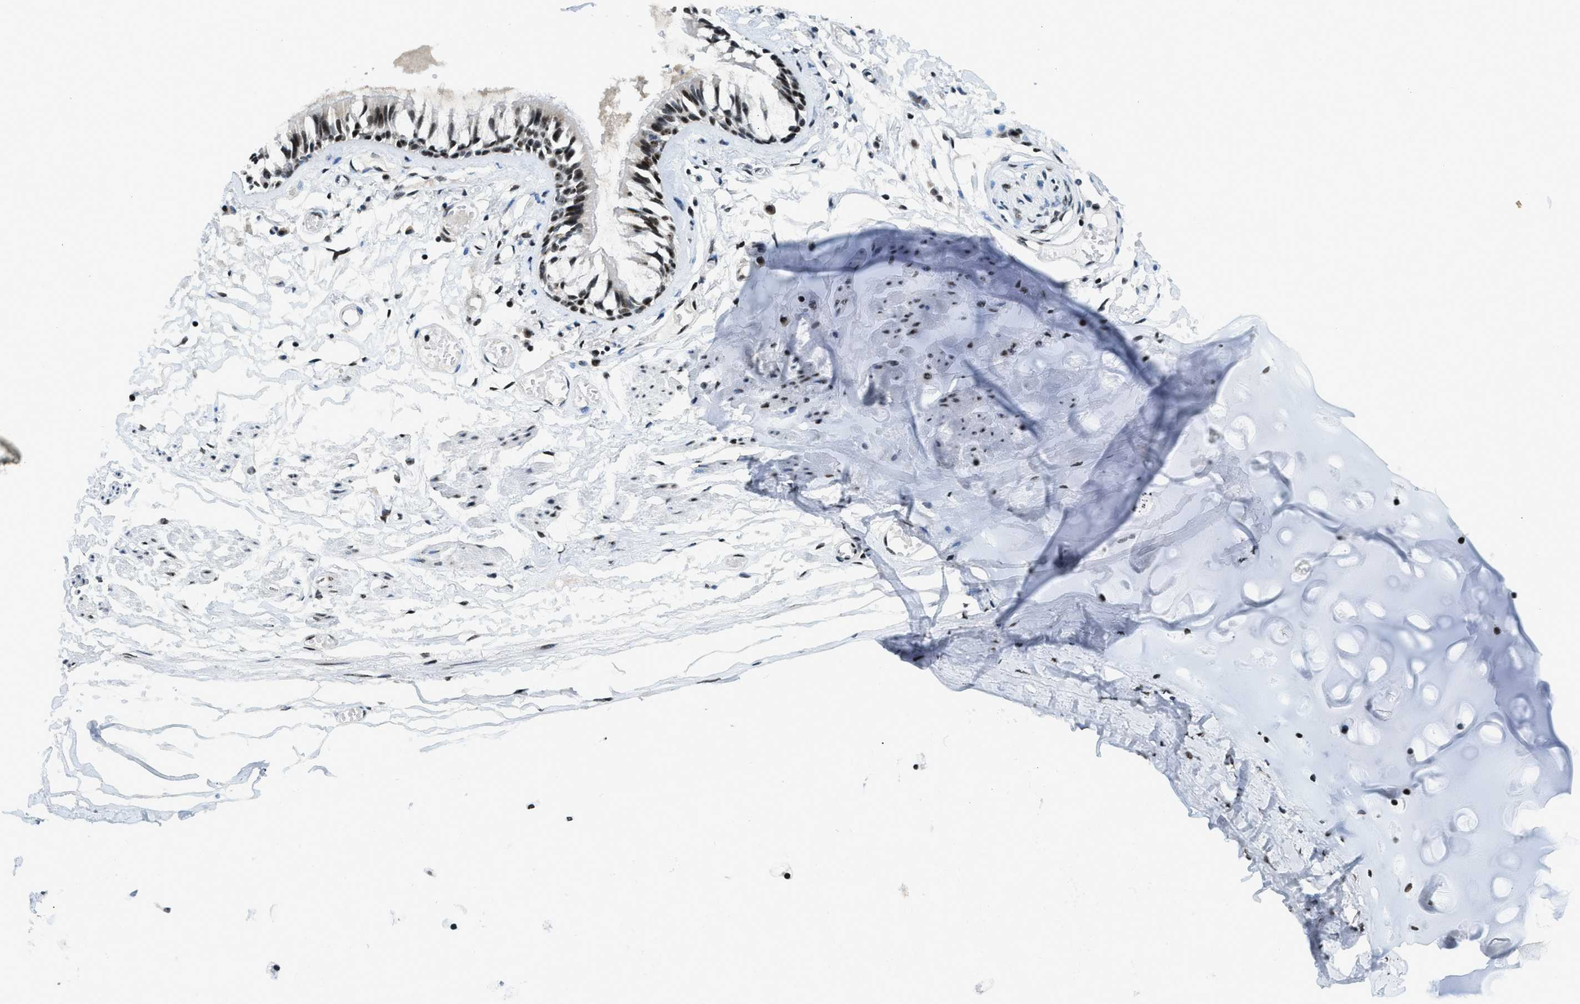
{"staining": {"intensity": "strong", "quantity": ">75%", "location": "nuclear"}, "tissue": "bronchus", "cell_type": "Respiratory epithelial cells", "image_type": "normal", "snomed": [{"axis": "morphology", "description": "Normal tissue, NOS"}, {"axis": "morphology", "description": "Inflammation, NOS"}, {"axis": "topography", "description": "Cartilage tissue"}, {"axis": "topography", "description": "Lung"}], "caption": "A high-resolution photomicrograph shows immunohistochemistry staining of normal bronchus, which demonstrates strong nuclear staining in about >75% of respiratory epithelial cells.", "gene": "RAD51B", "patient": {"sex": "male", "age": 71}}